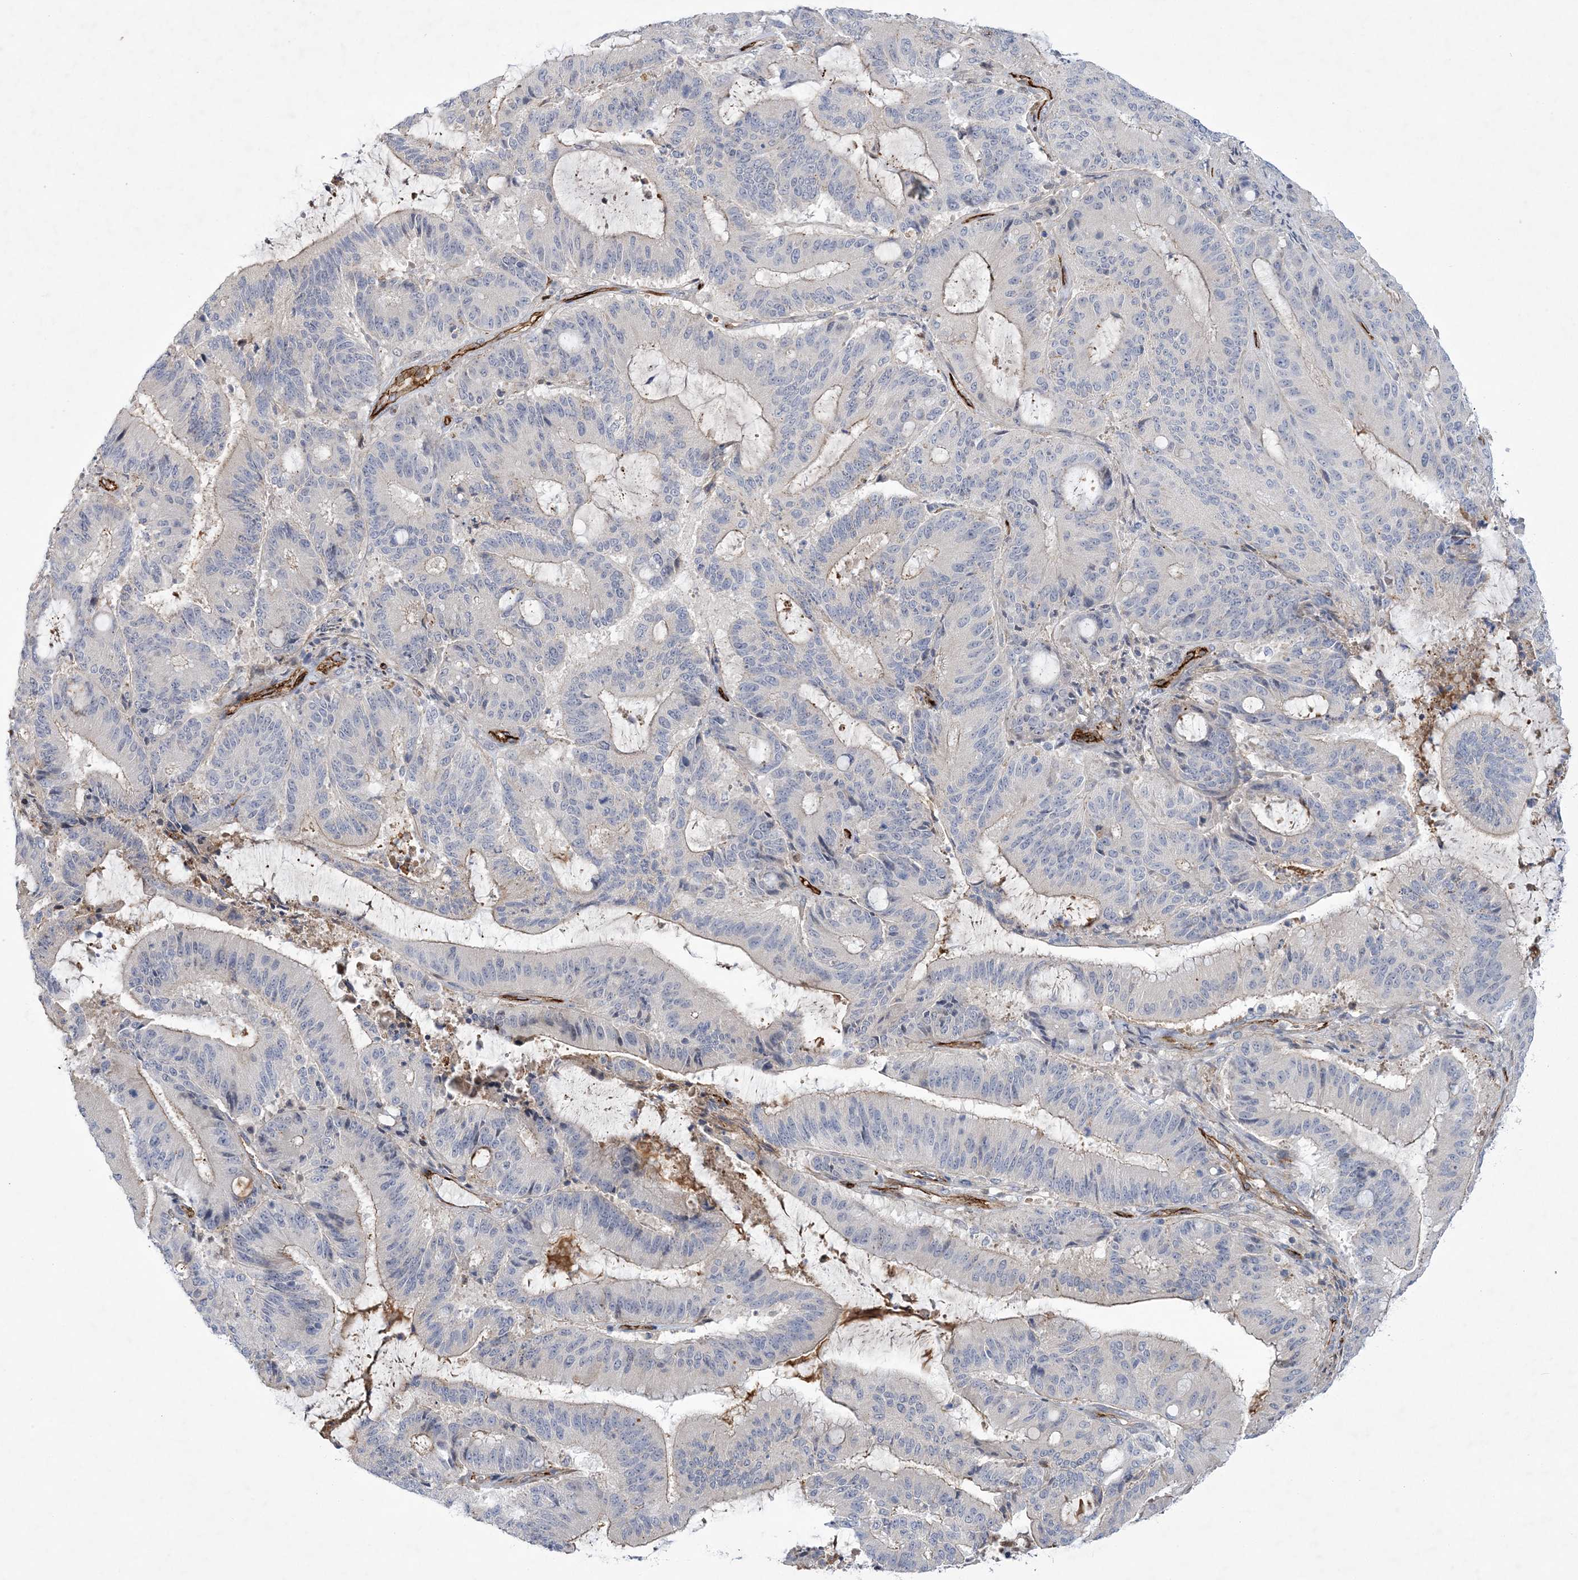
{"staining": {"intensity": "negative", "quantity": "none", "location": "none"}, "tissue": "liver cancer", "cell_type": "Tumor cells", "image_type": "cancer", "snomed": [{"axis": "morphology", "description": "Normal tissue, NOS"}, {"axis": "morphology", "description": "Cholangiocarcinoma"}, {"axis": "topography", "description": "Liver"}, {"axis": "topography", "description": "Peripheral nerve tissue"}], "caption": "Liver cancer was stained to show a protein in brown. There is no significant positivity in tumor cells.", "gene": "CALN1", "patient": {"sex": "female", "age": 73}}